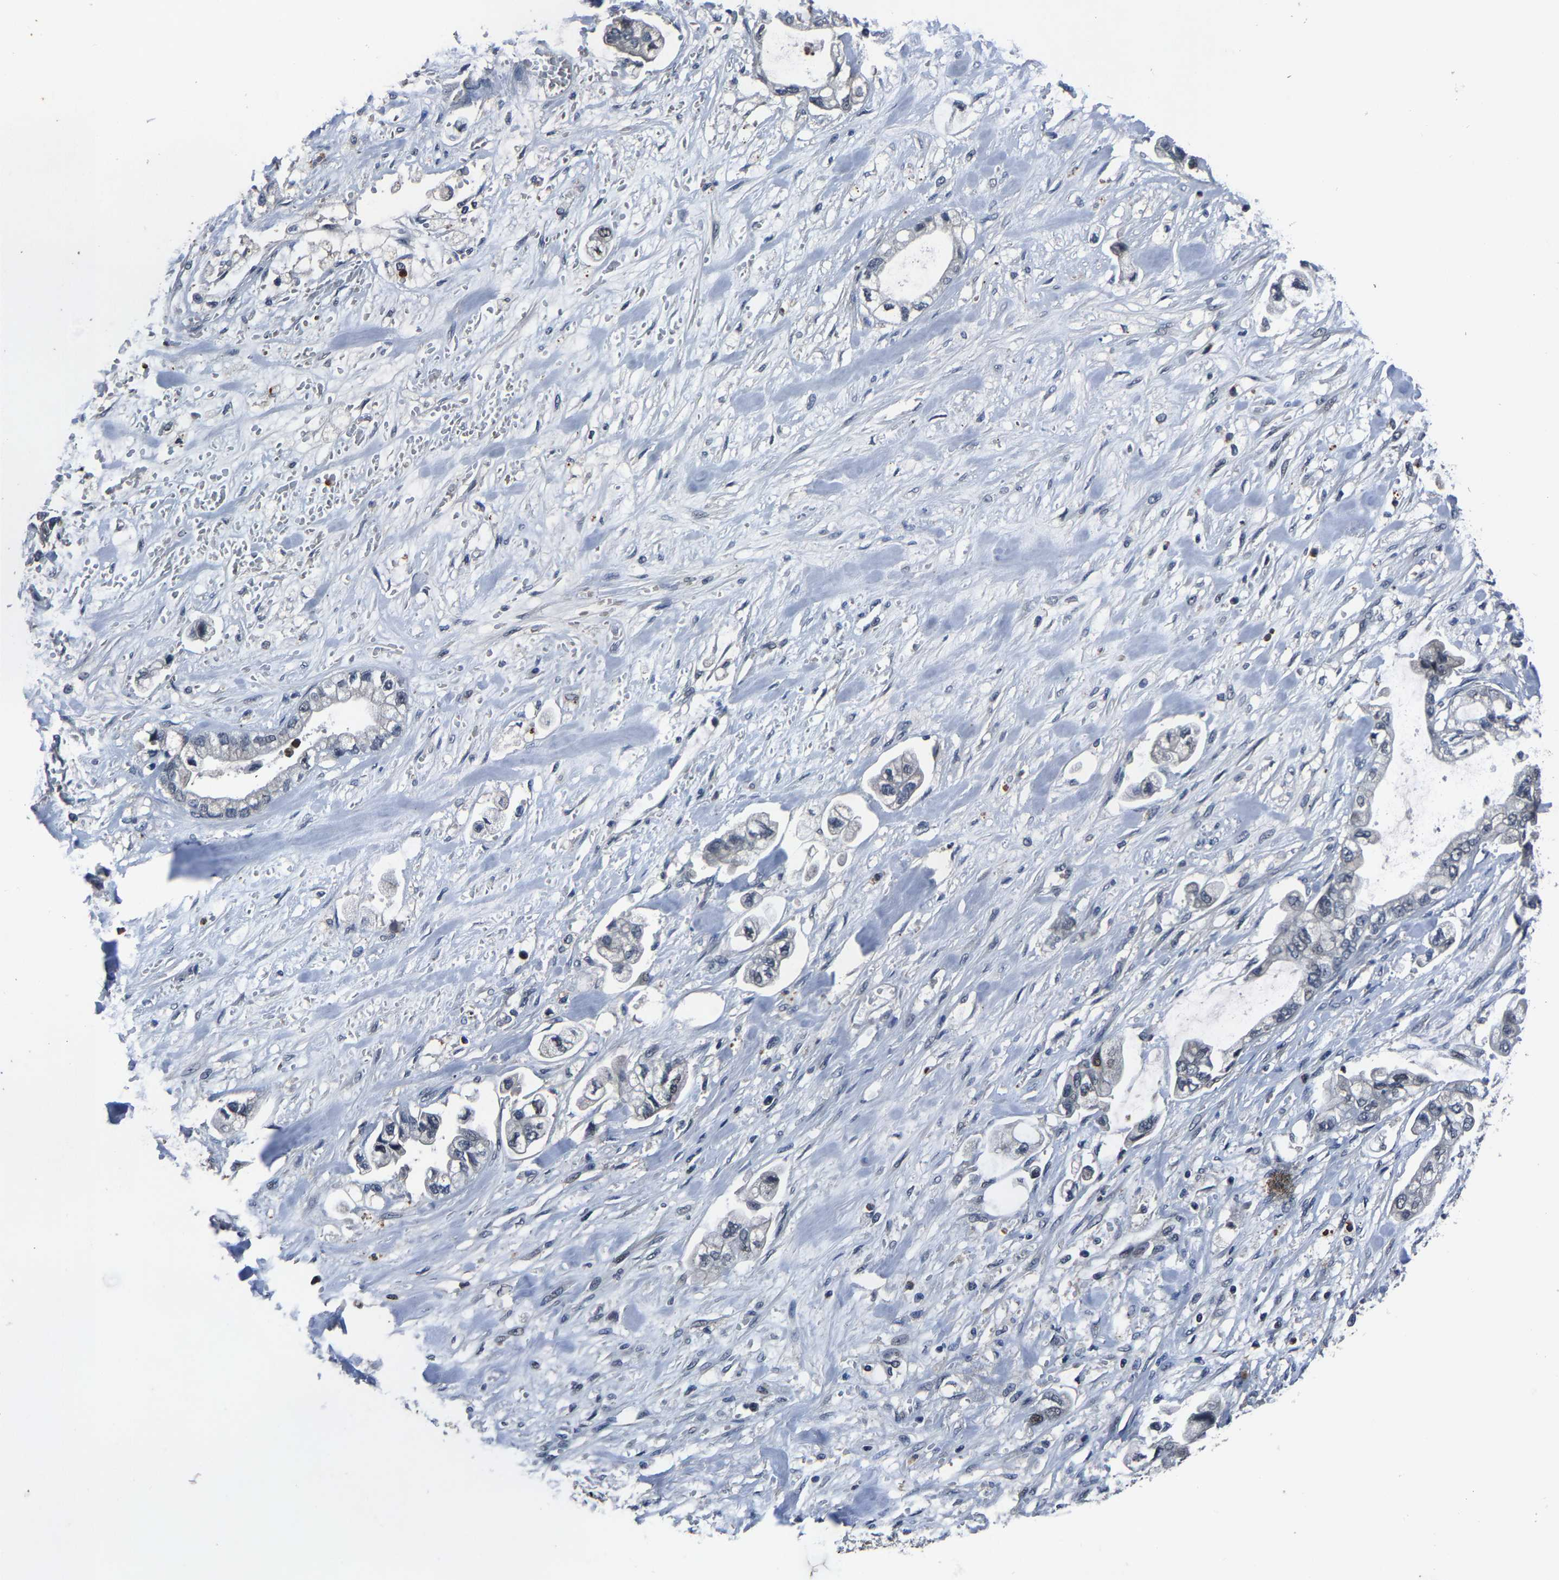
{"staining": {"intensity": "negative", "quantity": "none", "location": "none"}, "tissue": "stomach cancer", "cell_type": "Tumor cells", "image_type": "cancer", "snomed": [{"axis": "morphology", "description": "Normal tissue, NOS"}, {"axis": "morphology", "description": "Adenocarcinoma, NOS"}, {"axis": "topography", "description": "Stomach"}], "caption": "The histopathology image shows no staining of tumor cells in stomach cancer (adenocarcinoma).", "gene": "PCNX2", "patient": {"sex": "male", "age": 62}}